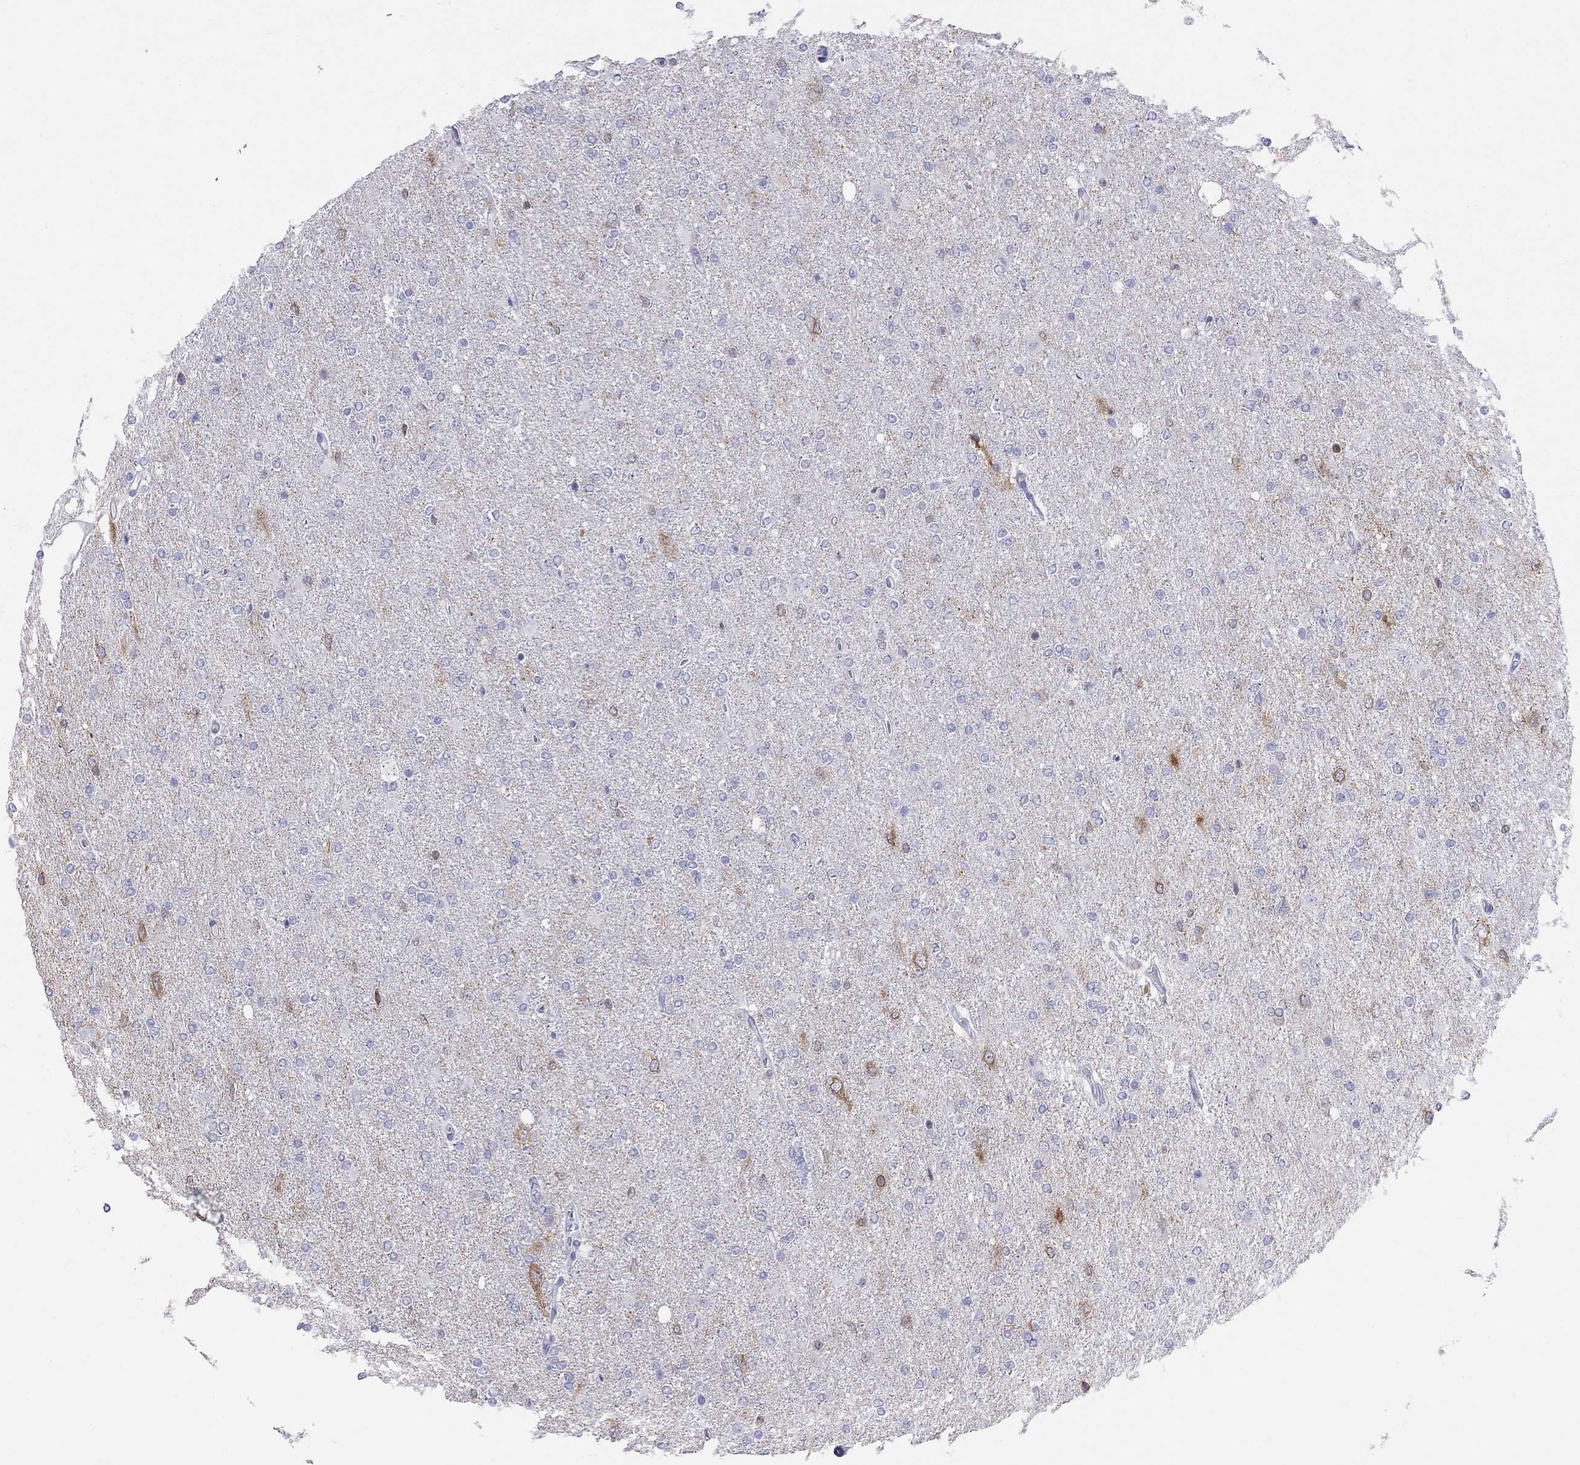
{"staining": {"intensity": "negative", "quantity": "none", "location": "none"}, "tissue": "glioma", "cell_type": "Tumor cells", "image_type": "cancer", "snomed": [{"axis": "morphology", "description": "Glioma, malignant, High grade"}, {"axis": "topography", "description": "Cerebral cortex"}], "caption": "The immunohistochemistry photomicrograph has no significant staining in tumor cells of high-grade glioma (malignant) tissue. (DAB (3,3'-diaminobenzidine) IHC visualized using brightfield microscopy, high magnification).", "gene": "GRIA2", "patient": {"sex": "male", "age": 70}}